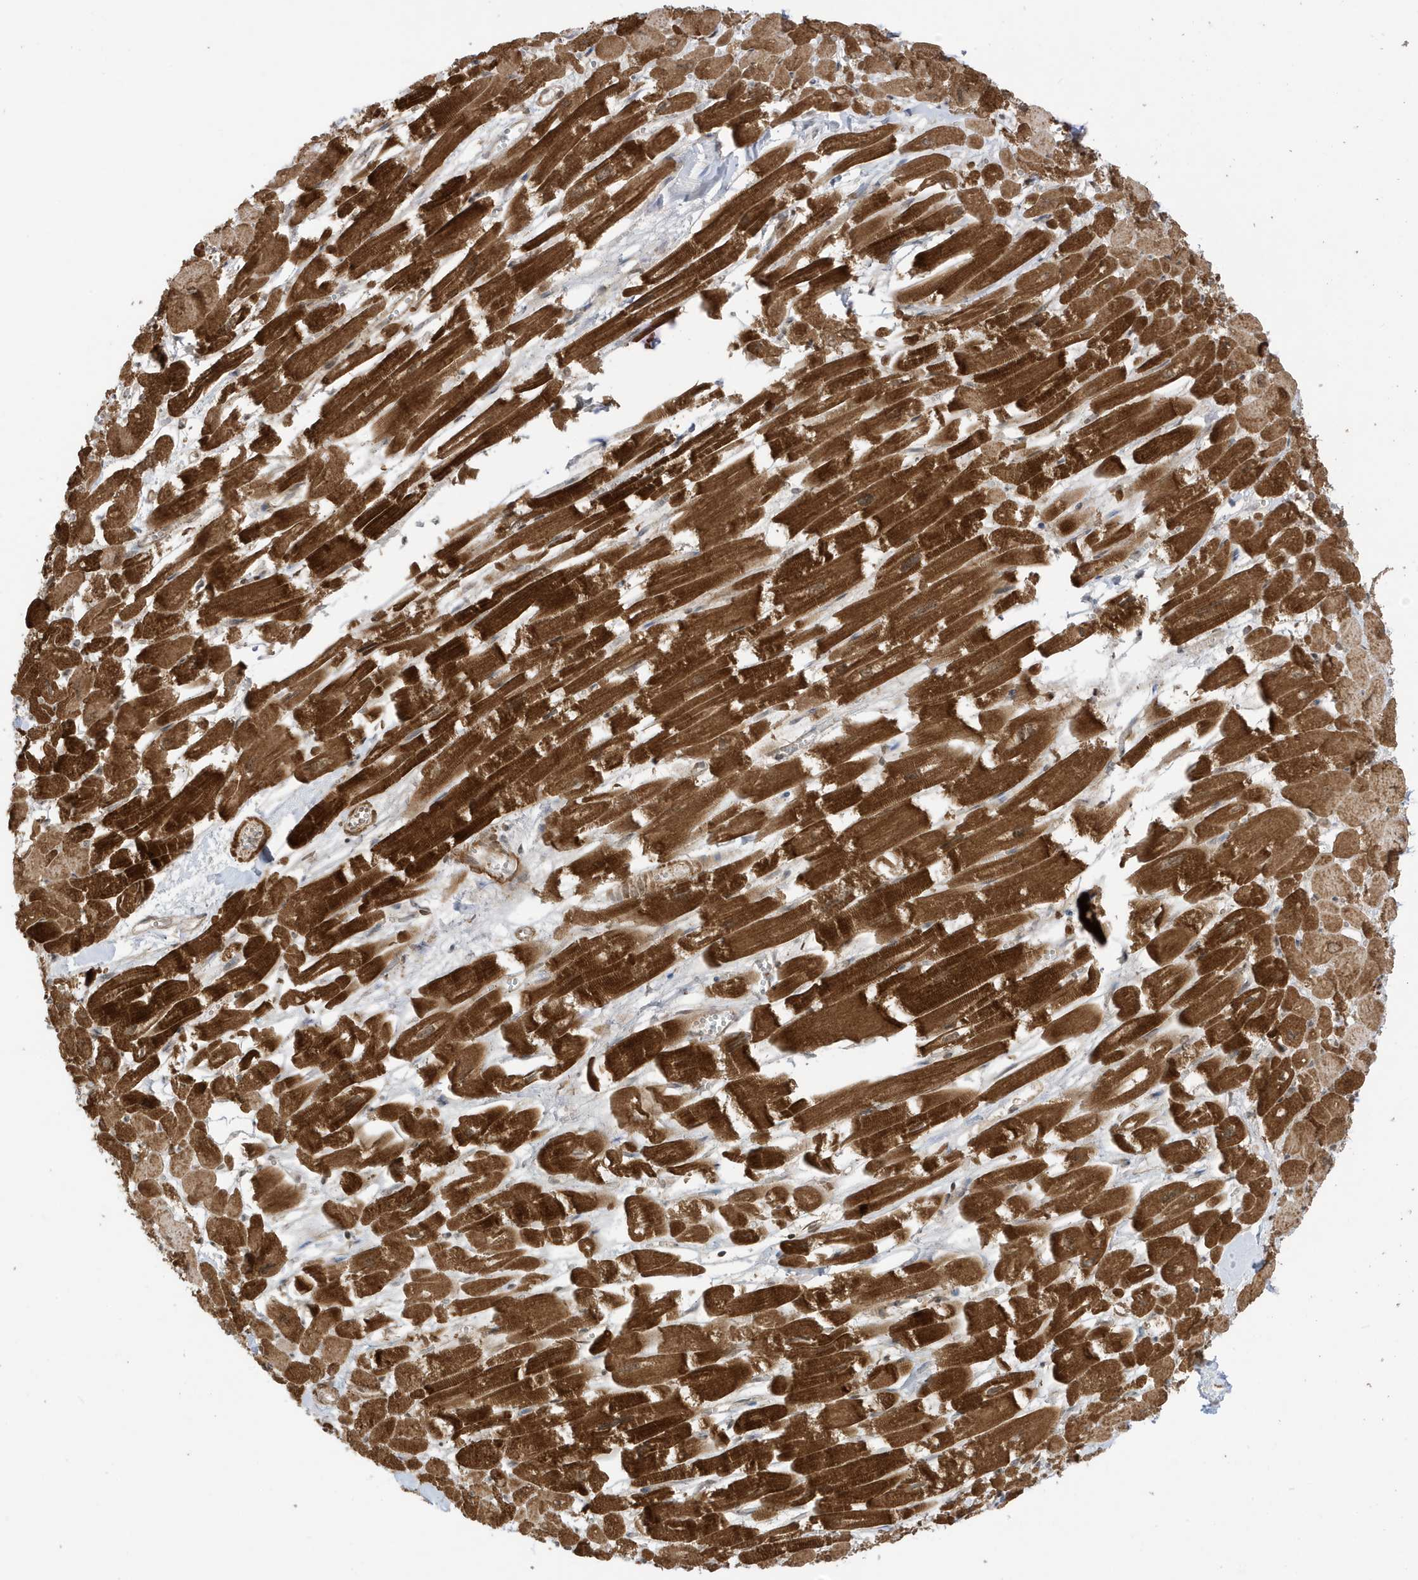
{"staining": {"intensity": "strong", "quantity": ">75%", "location": "cytoplasmic/membranous"}, "tissue": "heart muscle", "cell_type": "Cardiomyocytes", "image_type": "normal", "snomed": [{"axis": "morphology", "description": "Normal tissue, NOS"}, {"axis": "topography", "description": "Heart"}], "caption": "Benign heart muscle was stained to show a protein in brown. There is high levels of strong cytoplasmic/membranous positivity in approximately >75% of cardiomyocytes. The staining was performed using DAB, with brown indicating positive protein expression. Nuclei are stained blue with hematoxylin.", "gene": "DHX36", "patient": {"sex": "male", "age": 54}}